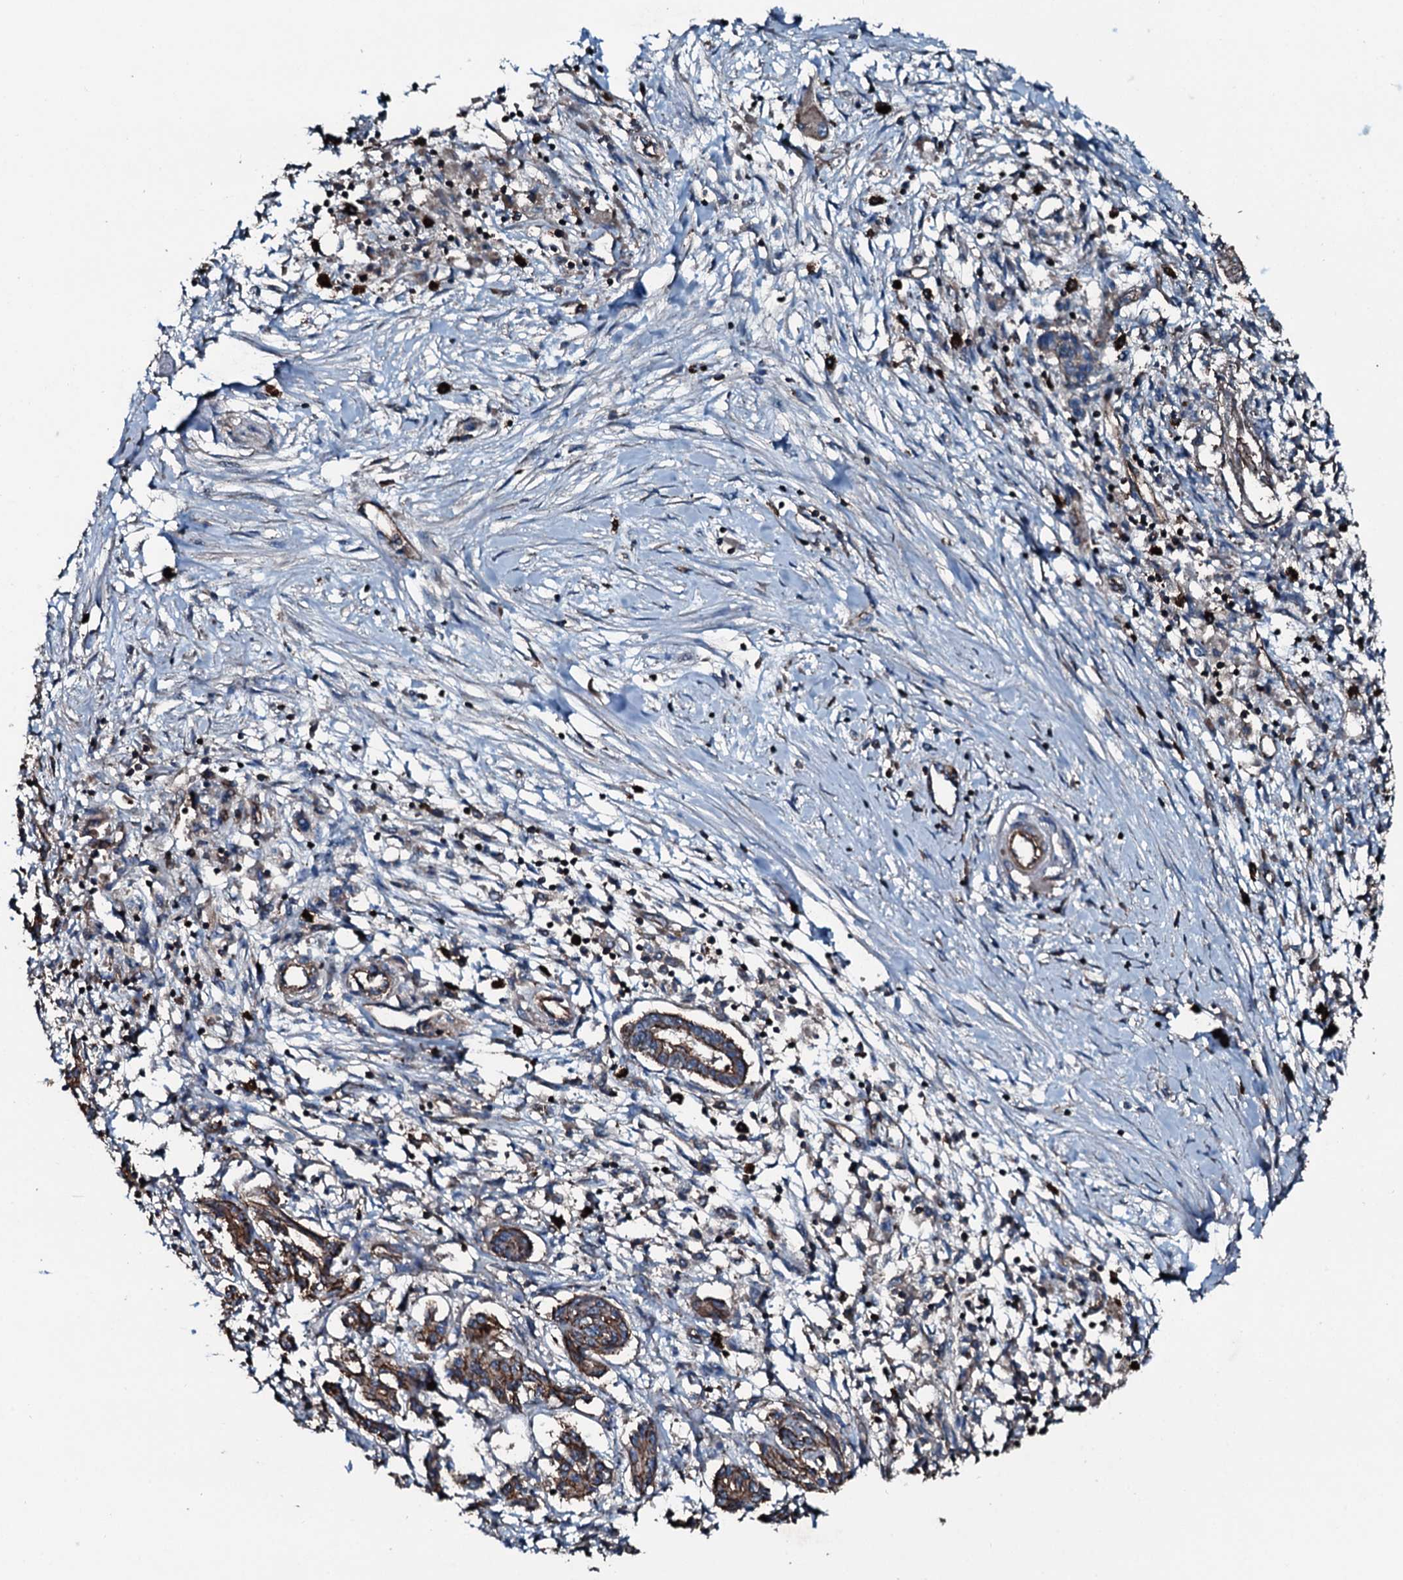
{"staining": {"intensity": "moderate", "quantity": ">75%", "location": "cytoplasmic/membranous"}, "tissue": "pancreatic cancer", "cell_type": "Tumor cells", "image_type": "cancer", "snomed": [{"axis": "morphology", "description": "Adenocarcinoma, NOS"}, {"axis": "topography", "description": "Pancreas"}], "caption": "Protein staining of pancreatic adenocarcinoma tissue displays moderate cytoplasmic/membranous positivity in about >75% of tumor cells. (DAB = brown stain, brightfield microscopy at high magnification).", "gene": "SLC25A38", "patient": {"sex": "female", "age": 50}}